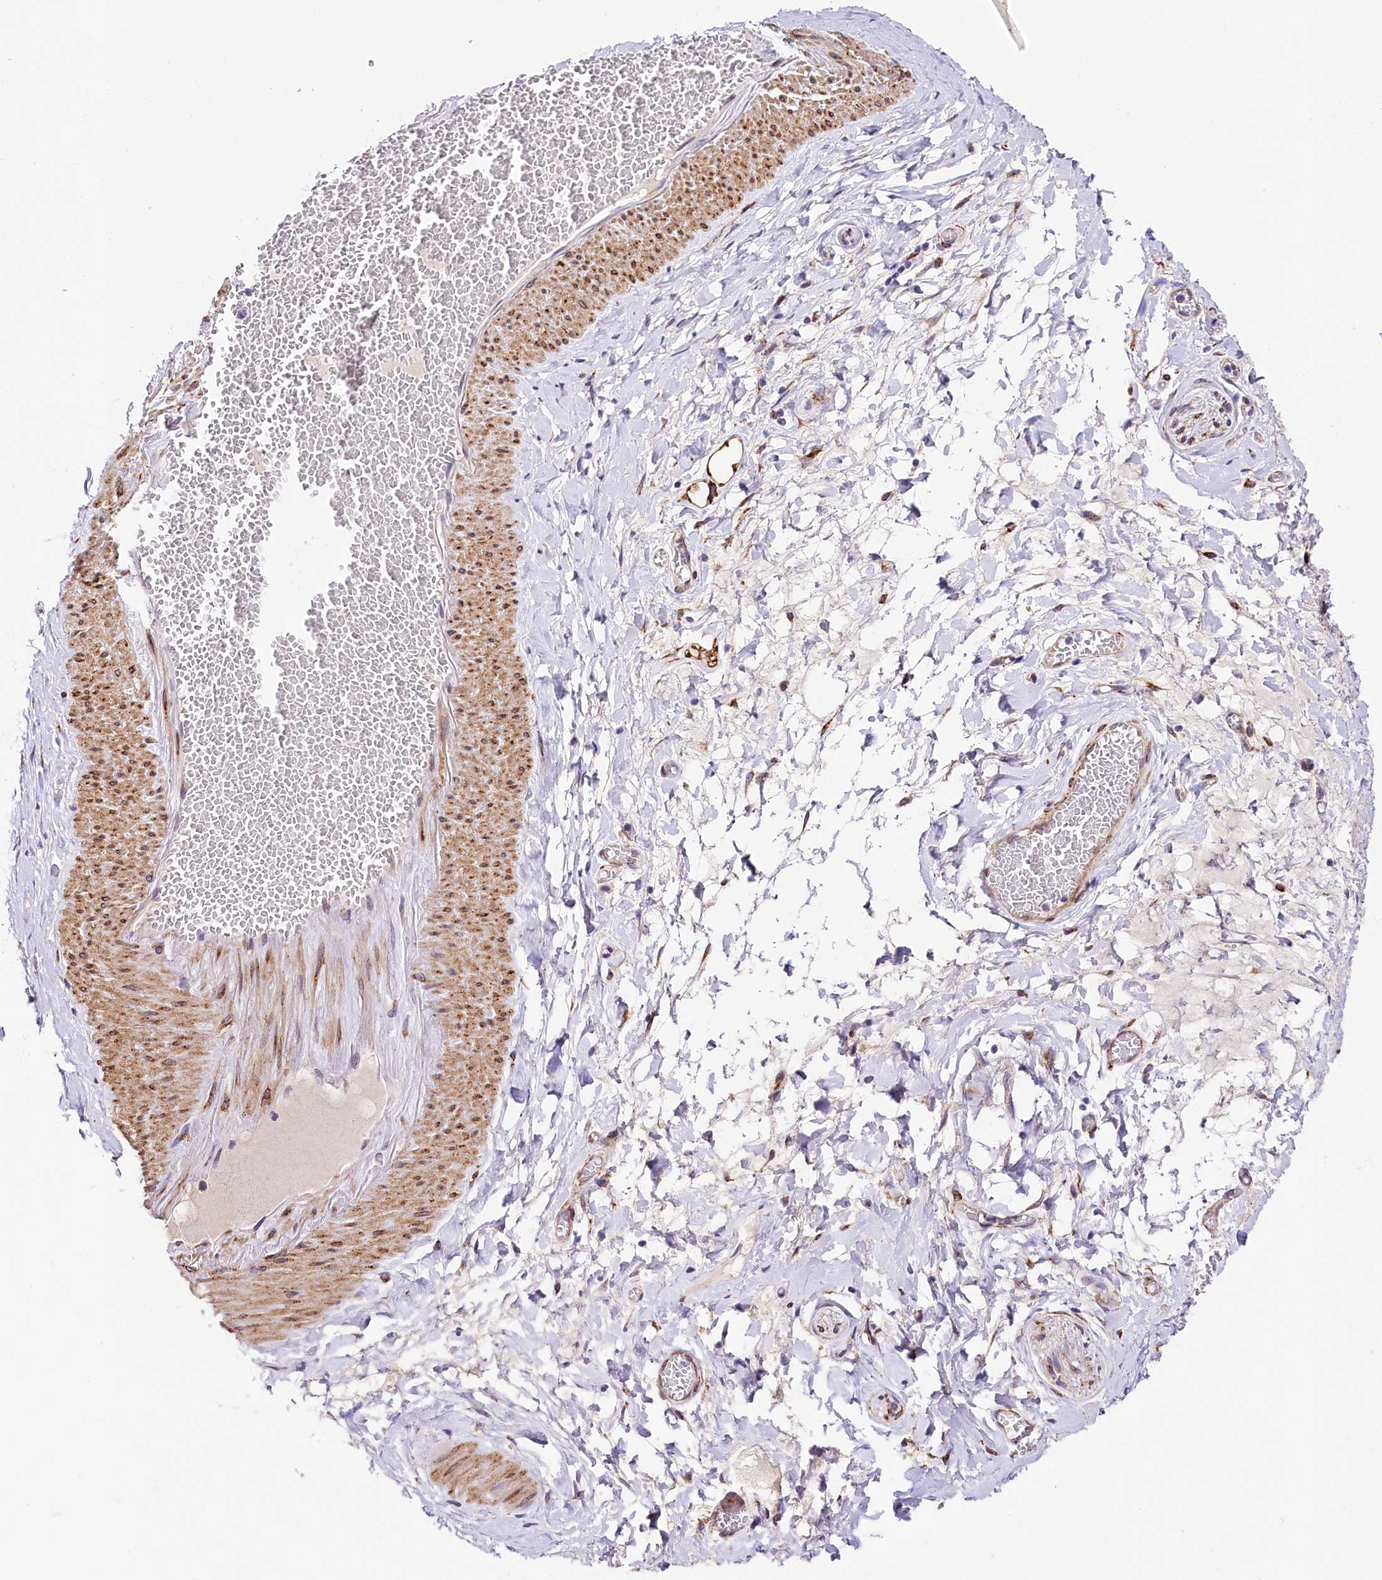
{"staining": {"intensity": "strong", "quantity": ">75%", "location": "cytoplasmic/membranous"}, "tissue": "adipose tissue", "cell_type": "Adipocytes", "image_type": "normal", "snomed": [{"axis": "morphology", "description": "Normal tissue, NOS"}, {"axis": "topography", "description": "Salivary gland"}, {"axis": "topography", "description": "Peripheral nerve tissue"}], "caption": "DAB immunohistochemical staining of benign human adipose tissue demonstrates strong cytoplasmic/membranous protein expression in about >75% of adipocytes. The staining was performed using DAB, with brown indicating positive protein expression. Nuclei are stained blue with hematoxylin.", "gene": "ITGA1", "patient": {"sex": "male", "age": 62}}